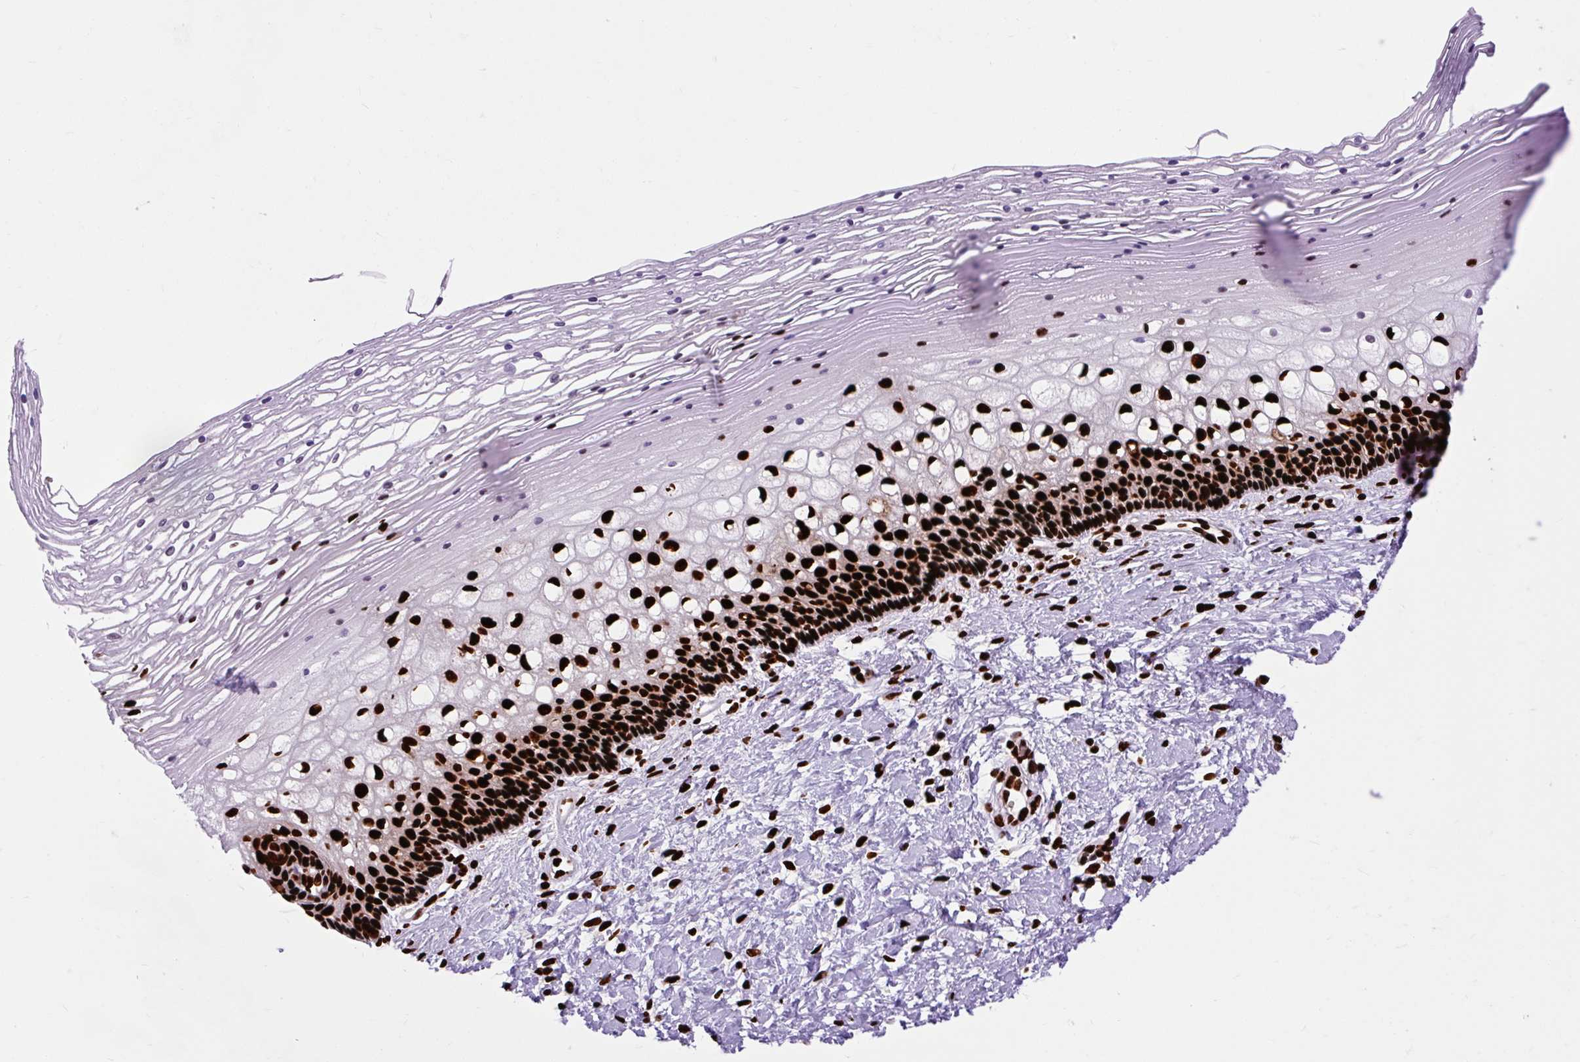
{"staining": {"intensity": "strong", "quantity": ">75%", "location": "nuclear"}, "tissue": "cervix", "cell_type": "Glandular cells", "image_type": "normal", "snomed": [{"axis": "morphology", "description": "Normal tissue, NOS"}, {"axis": "topography", "description": "Cervix"}], "caption": "Immunohistochemical staining of normal human cervix shows strong nuclear protein staining in approximately >75% of glandular cells. (brown staining indicates protein expression, while blue staining denotes nuclei).", "gene": "FUS", "patient": {"sex": "female", "age": 36}}